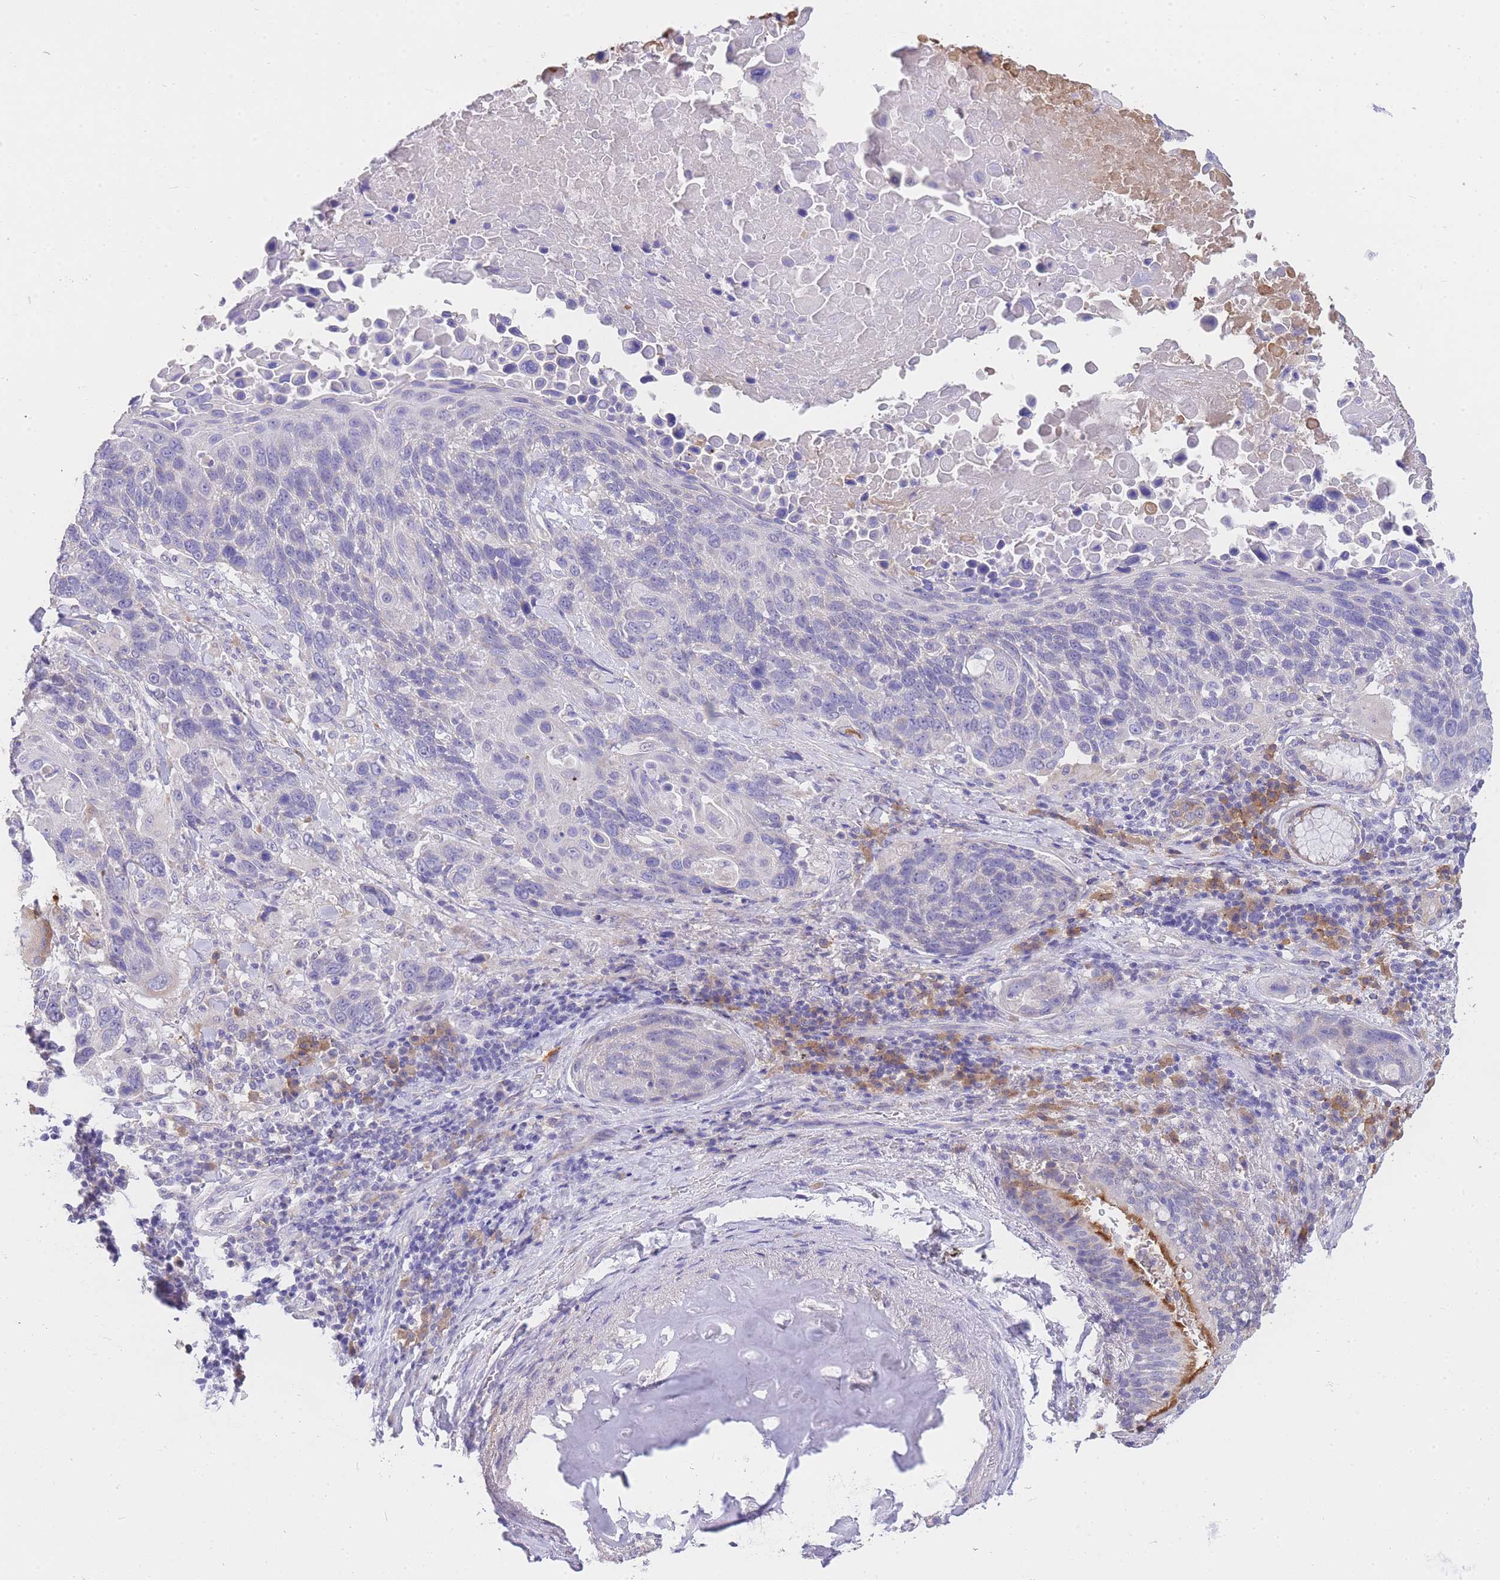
{"staining": {"intensity": "negative", "quantity": "none", "location": "none"}, "tissue": "lung cancer", "cell_type": "Tumor cells", "image_type": "cancer", "snomed": [{"axis": "morphology", "description": "Squamous cell carcinoma, NOS"}, {"axis": "topography", "description": "Lung"}], "caption": "Immunohistochemistry (IHC) histopathology image of lung cancer stained for a protein (brown), which reveals no expression in tumor cells. (DAB (3,3'-diaminobenzidine) immunohistochemistry visualized using brightfield microscopy, high magnification).", "gene": "C2orf88", "patient": {"sex": "male", "age": 66}}